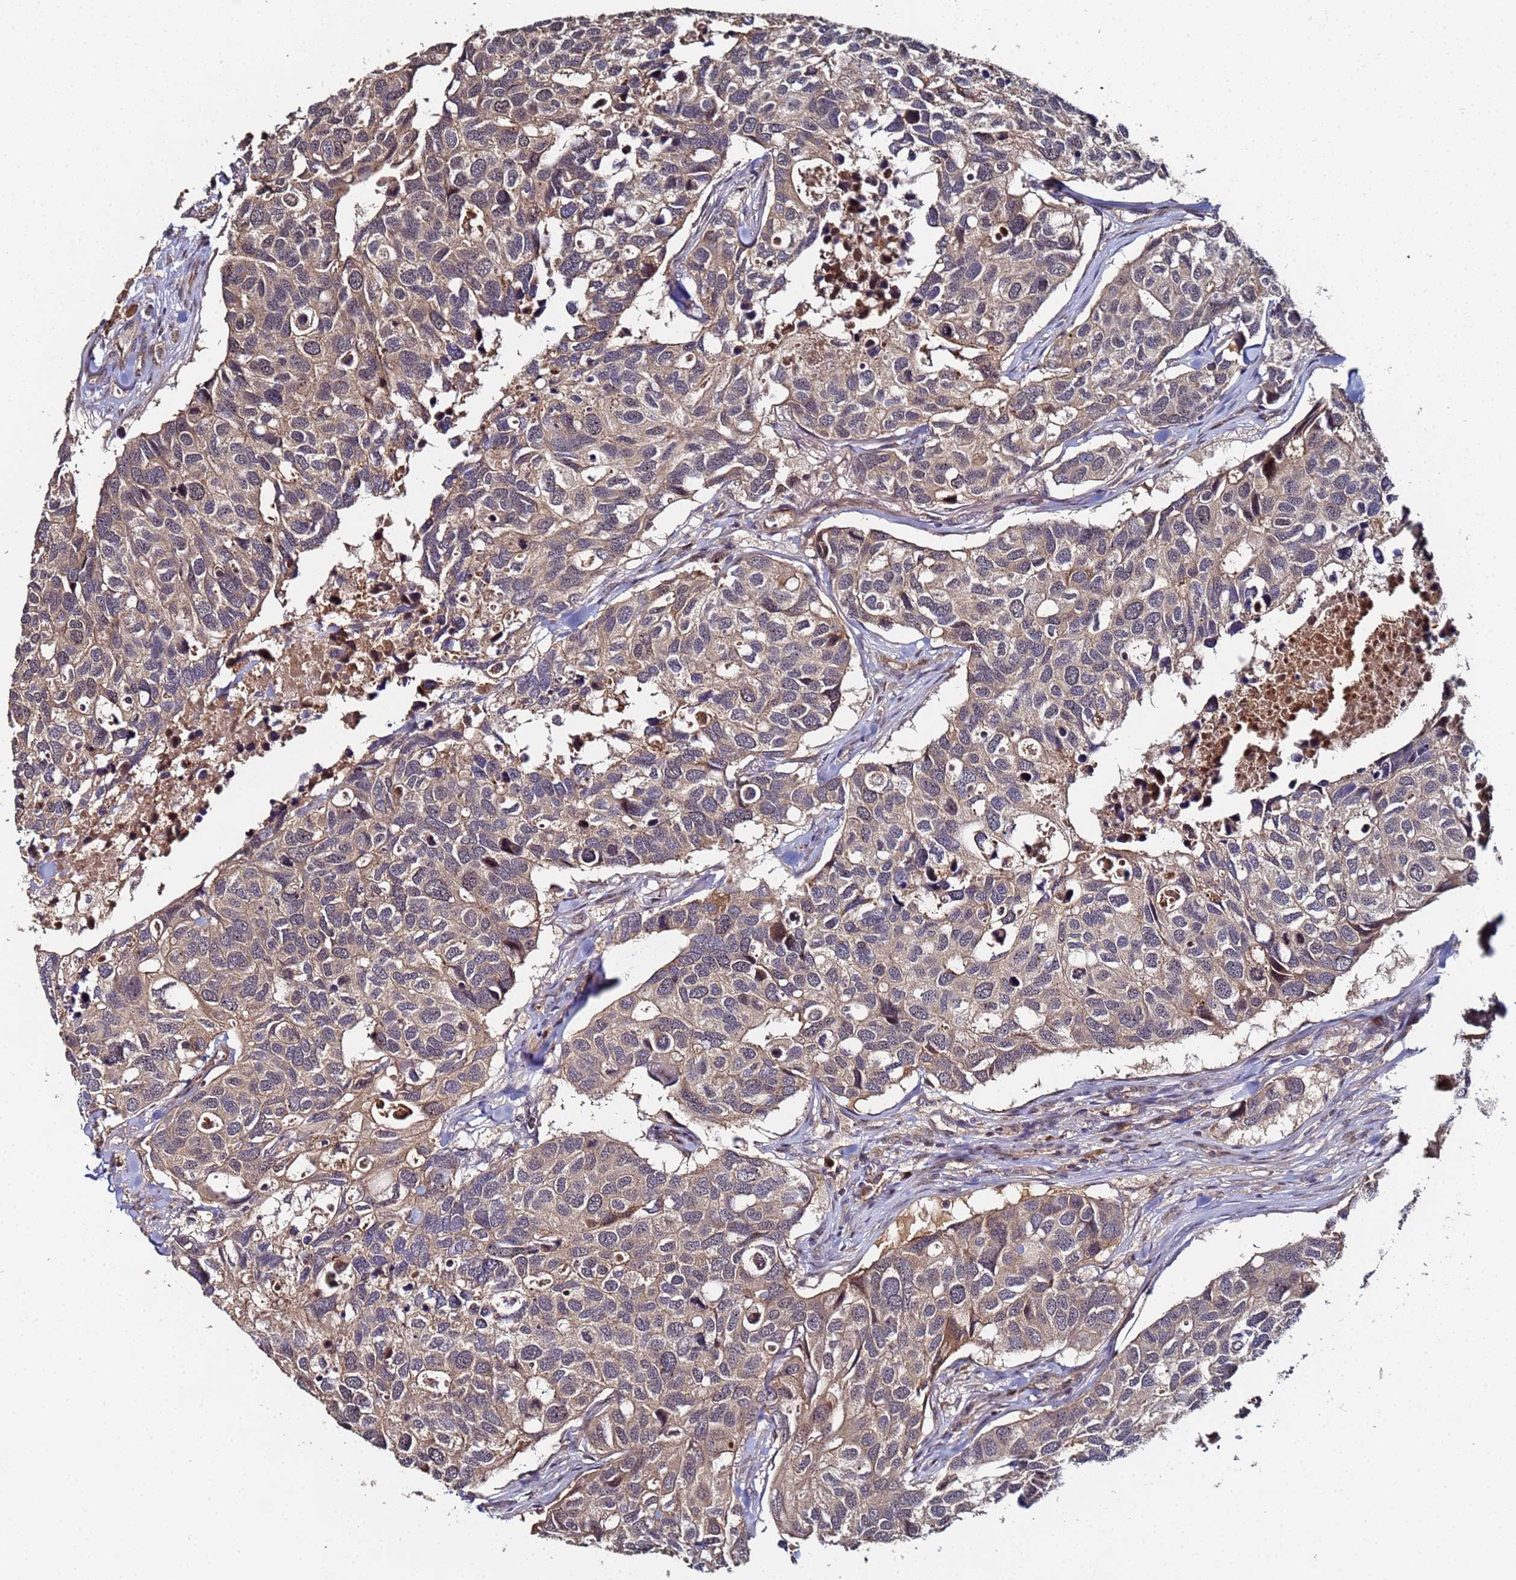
{"staining": {"intensity": "weak", "quantity": ">75%", "location": "cytoplasmic/membranous"}, "tissue": "breast cancer", "cell_type": "Tumor cells", "image_type": "cancer", "snomed": [{"axis": "morphology", "description": "Duct carcinoma"}, {"axis": "topography", "description": "Breast"}], "caption": "Invasive ductal carcinoma (breast) stained with immunohistochemistry (IHC) displays weak cytoplasmic/membranous positivity in about >75% of tumor cells. Immunohistochemistry stains the protein of interest in brown and the nuclei are stained blue.", "gene": "OSER1", "patient": {"sex": "female", "age": 83}}